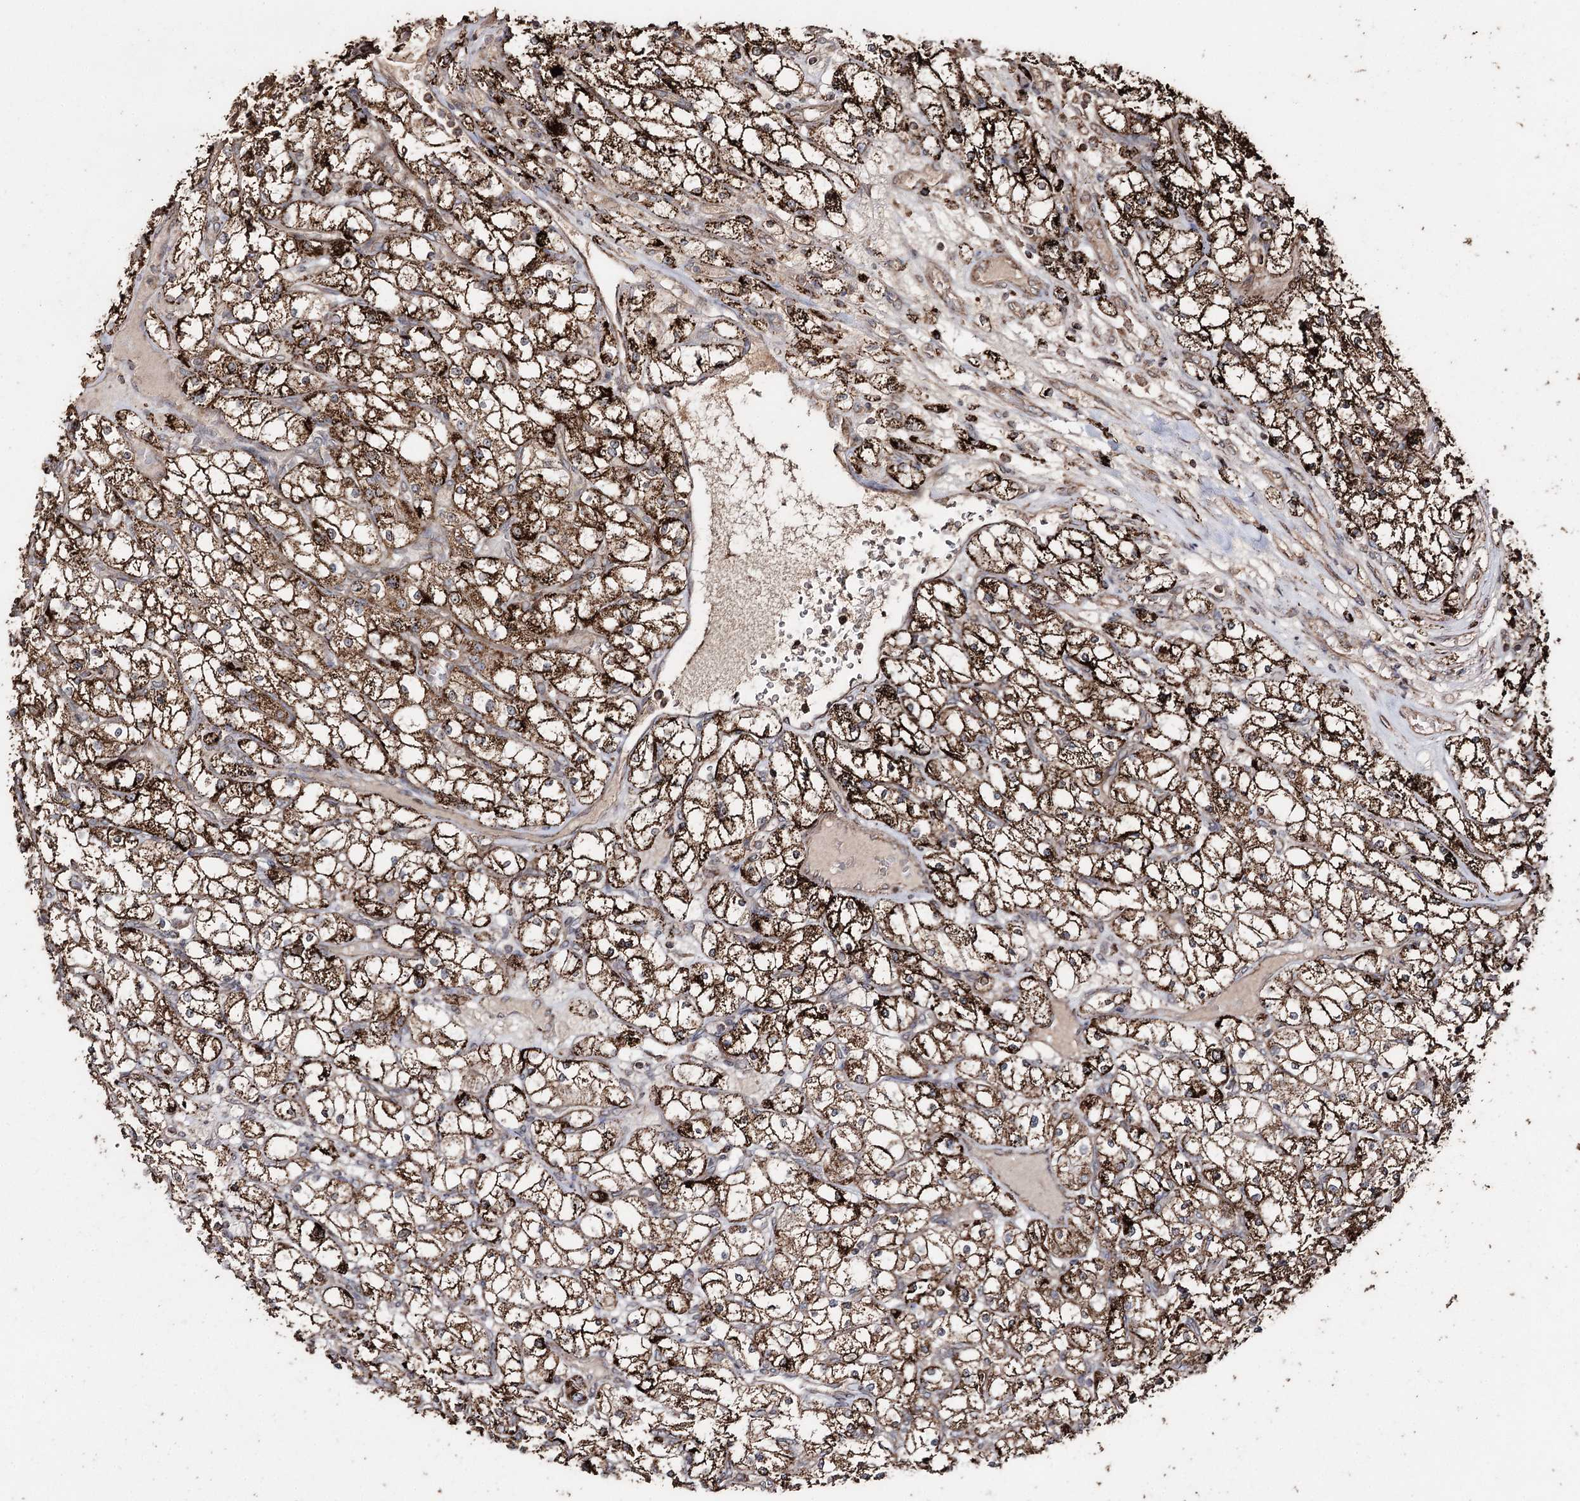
{"staining": {"intensity": "strong", "quantity": ">75%", "location": "cytoplasmic/membranous"}, "tissue": "renal cancer", "cell_type": "Tumor cells", "image_type": "cancer", "snomed": [{"axis": "morphology", "description": "Adenocarcinoma, NOS"}, {"axis": "topography", "description": "Kidney"}], "caption": "Renal adenocarcinoma tissue displays strong cytoplasmic/membranous positivity in approximately >75% of tumor cells", "gene": "SLF2", "patient": {"sex": "male", "age": 80}}